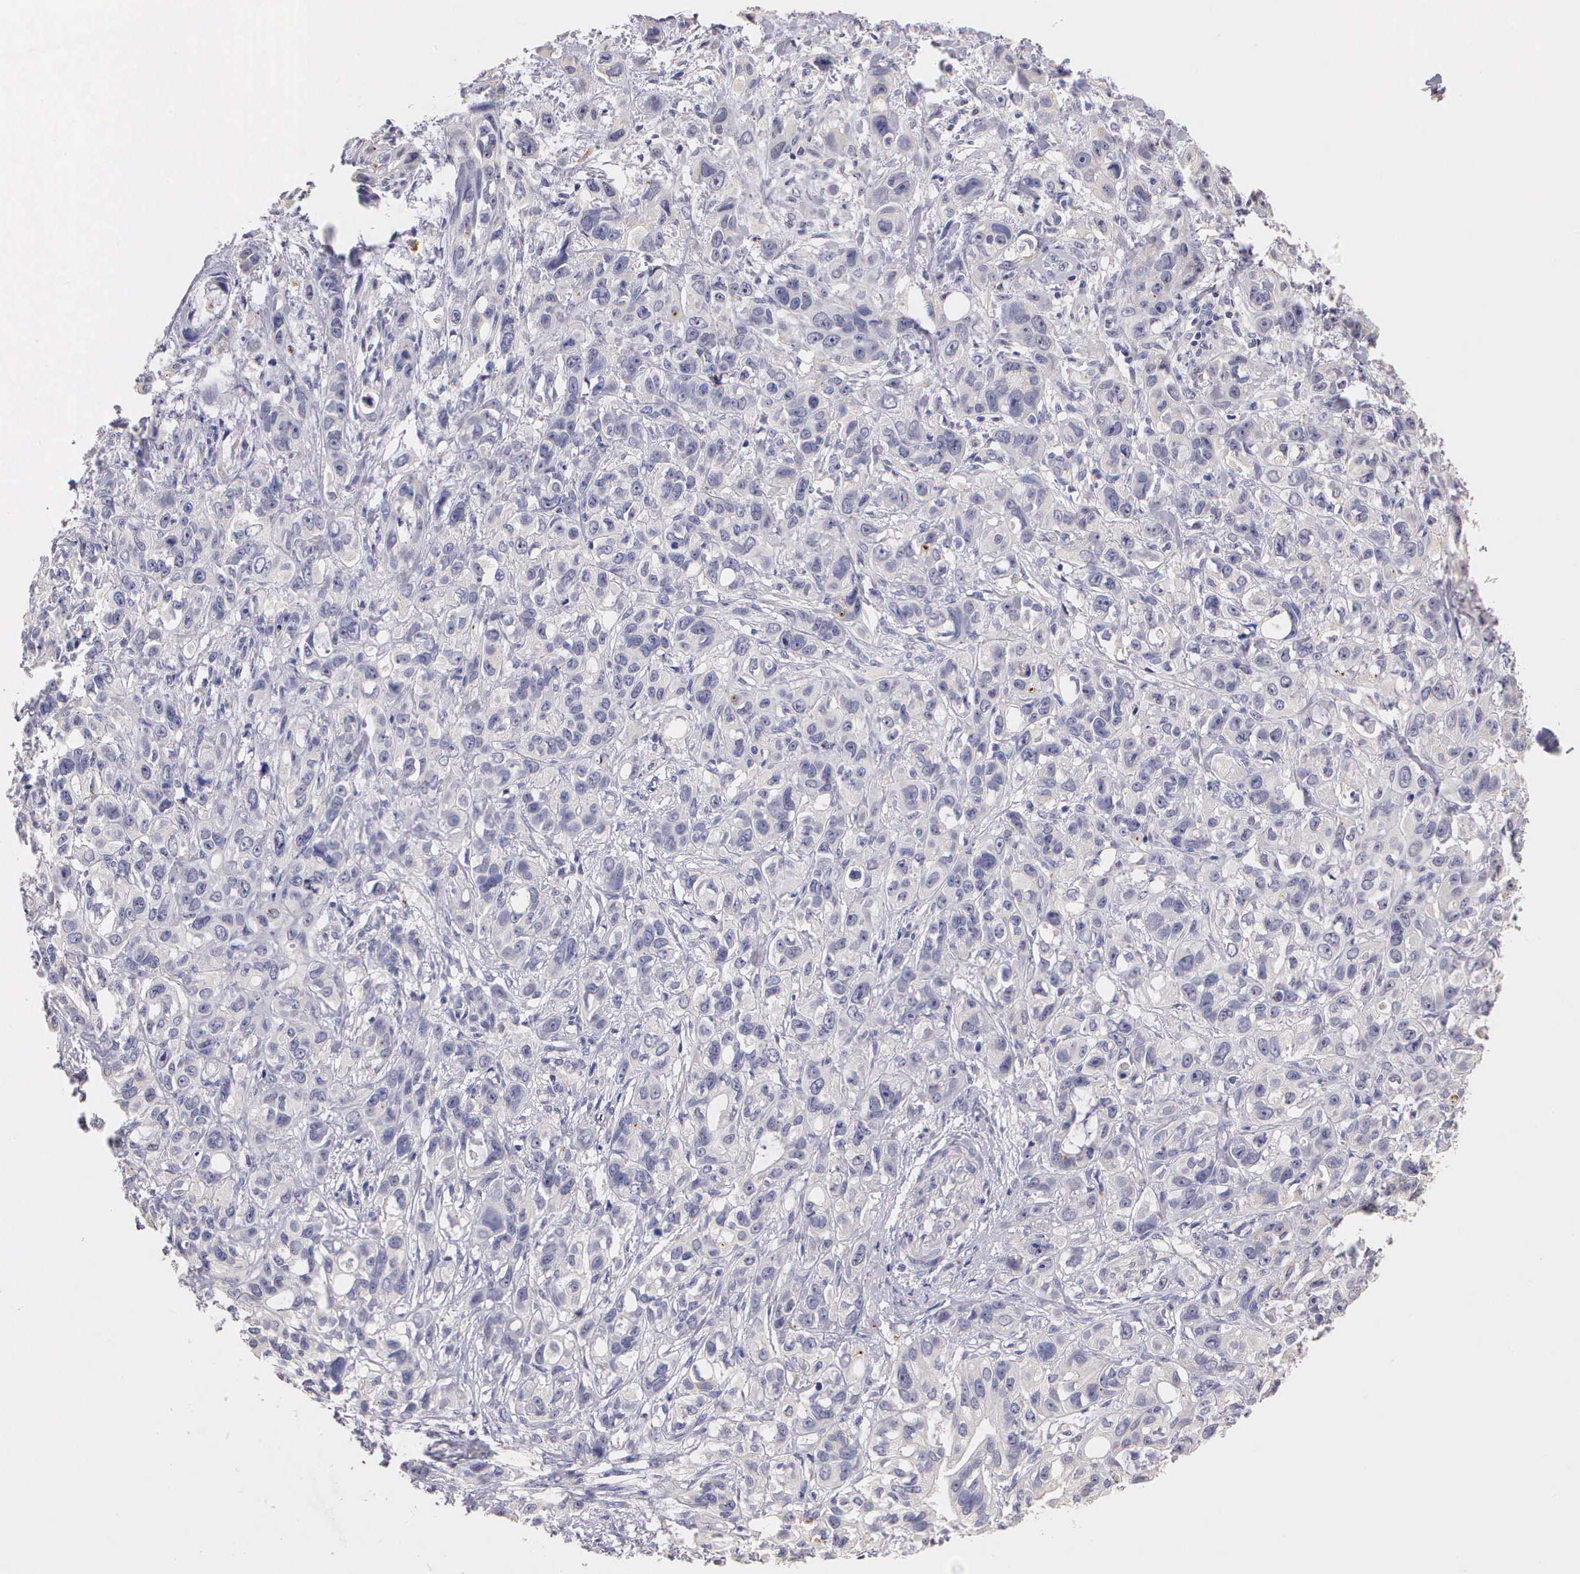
{"staining": {"intensity": "negative", "quantity": "none", "location": "none"}, "tissue": "stomach cancer", "cell_type": "Tumor cells", "image_type": "cancer", "snomed": [{"axis": "morphology", "description": "Adenocarcinoma, NOS"}, {"axis": "topography", "description": "Stomach, upper"}], "caption": "Adenocarcinoma (stomach) was stained to show a protein in brown. There is no significant positivity in tumor cells.", "gene": "ESR1", "patient": {"sex": "male", "age": 47}}